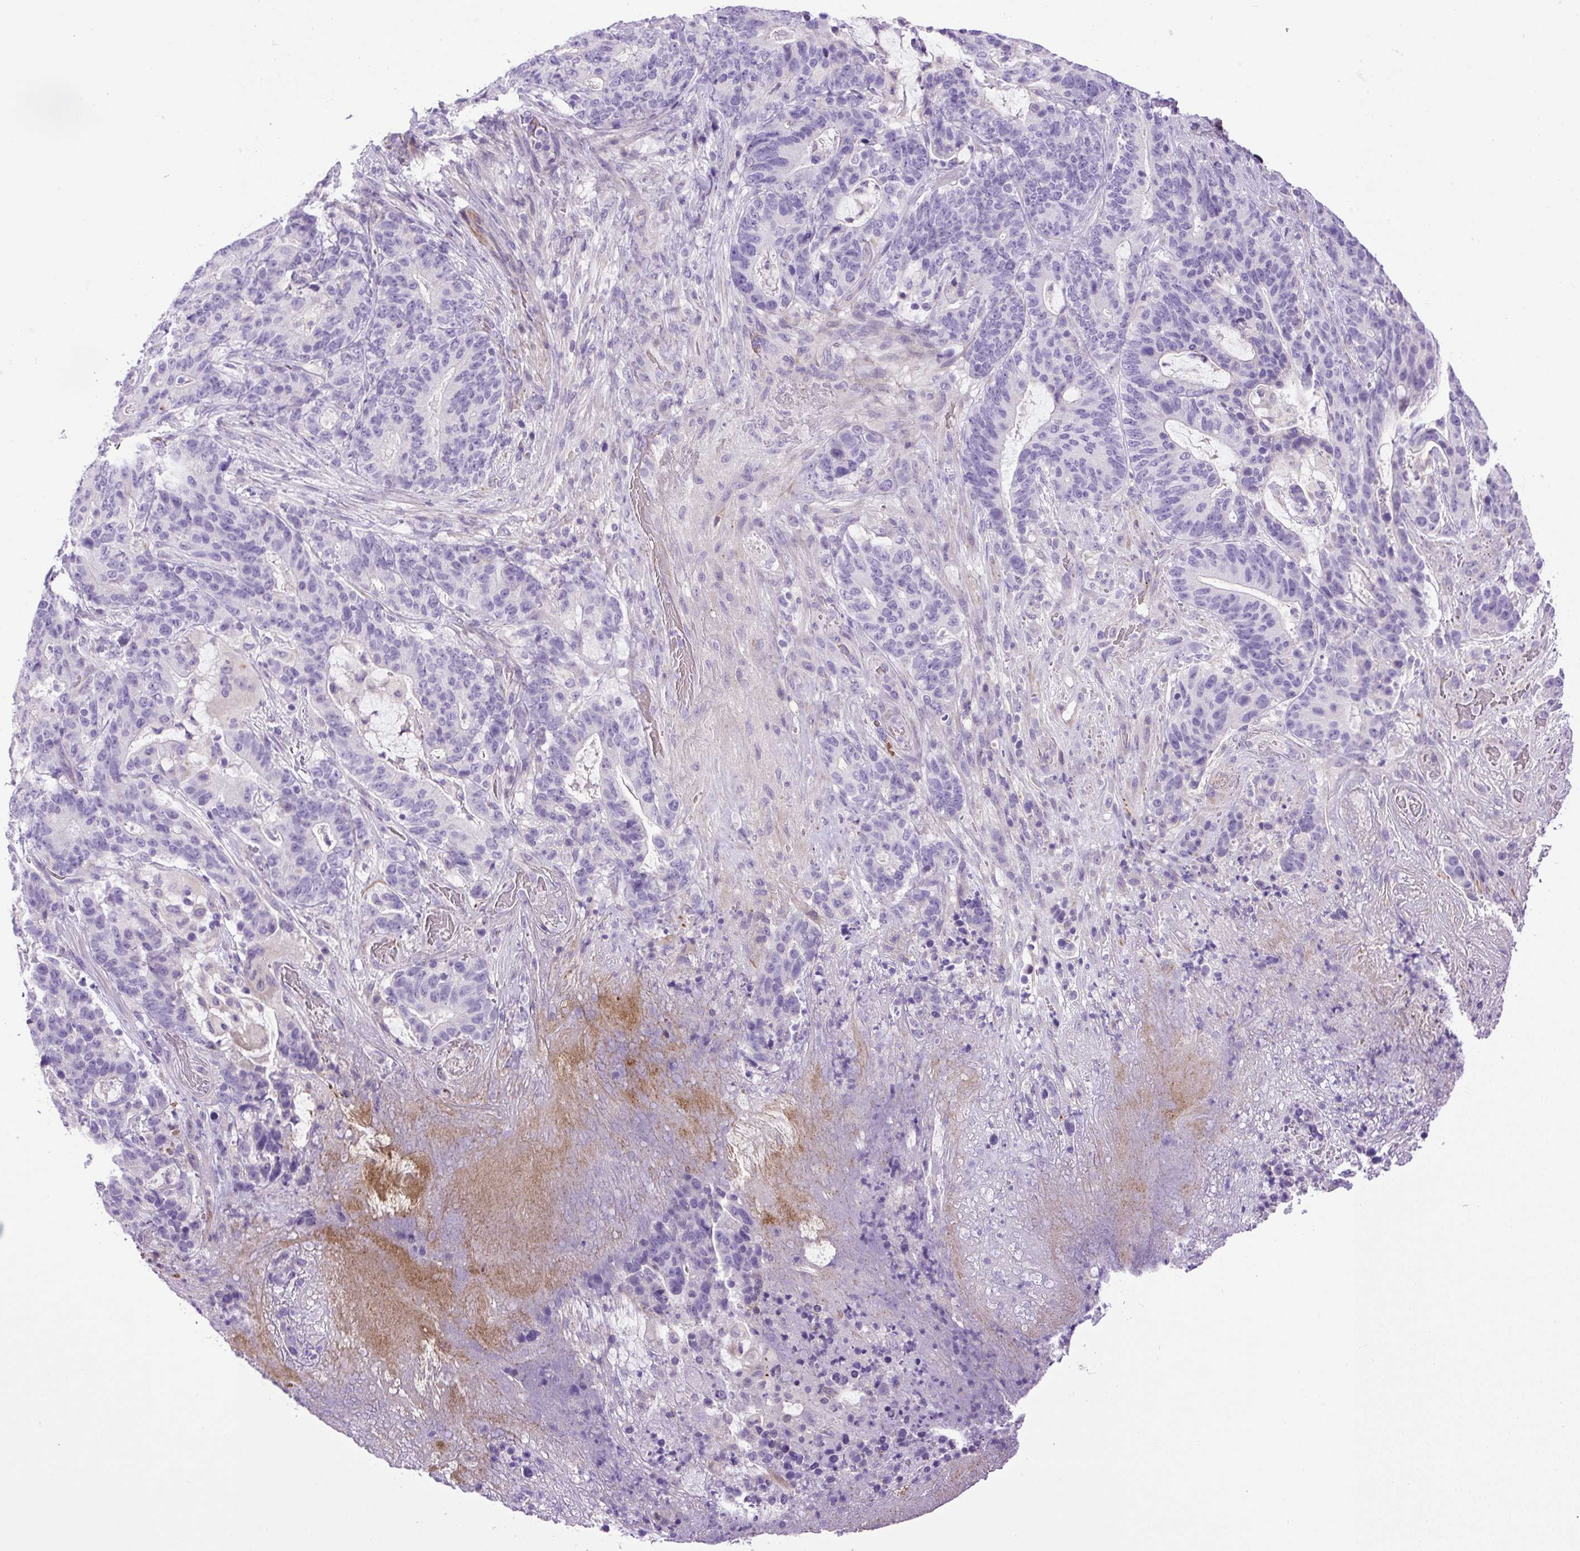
{"staining": {"intensity": "negative", "quantity": "none", "location": "none"}, "tissue": "stomach cancer", "cell_type": "Tumor cells", "image_type": "cancer", "snomed": [{"axis": "morphology", "description": "Normal tissue, NOS"}, {"axis": "morphology", "description": "Adenocarcinoma, NOS"}, {"axis": "topography", "description": "Stomach"}], "caption": "This is an immunohistochemistry (IHC) micrograph of human stomach cancer. There is no staining in tumor cells.", "gene": "VWA7", "patient": {"sex": "female", "age": 64}}